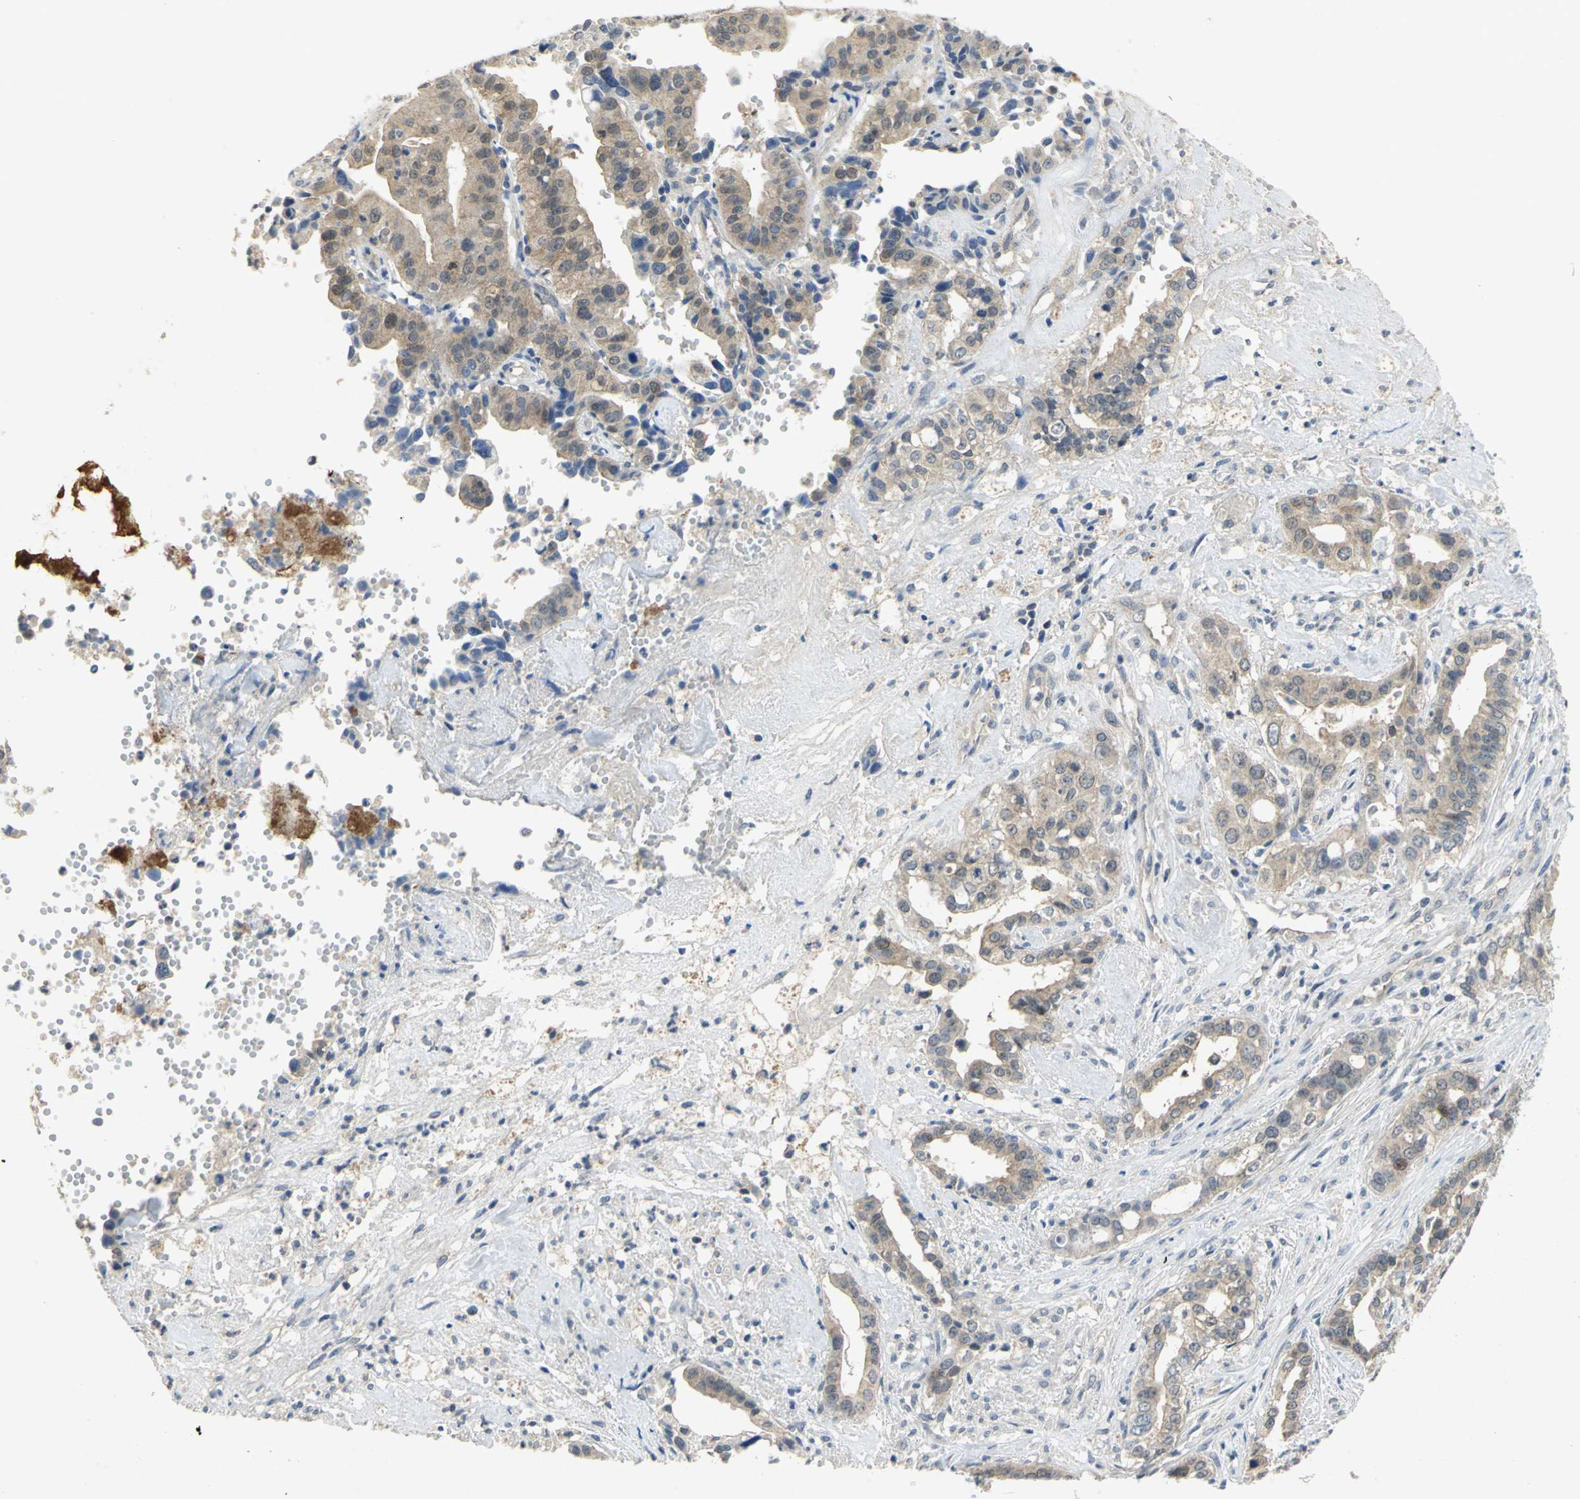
{"staining": {"intensity": "weak", "quantity": ">75%", "location": "cytoplasmic/membranous"}, "tissue": "liver cancer", "cell_type": "Tumor cells", "image_type": "cancer", "snomed": [{"axis": "morphology", "description": "Cholangiocarcinoma"}, {"axis": "topography", "description": "Liver"}], "caption": "Protein analysis of liver cancer (cholangiocarcinoma) tissue displays weak cytoplasmic/membranous expression in about >75% of tumor cells. The staining was performed using DAB (3,3'-diaminobenzidine) to visualize the protein expression in brown, while the nuclei were stained in blue with hematoxylin (Magnification: 20x).", "gene": "PPIA", "patient": {"sex": "female", "age": 61}}